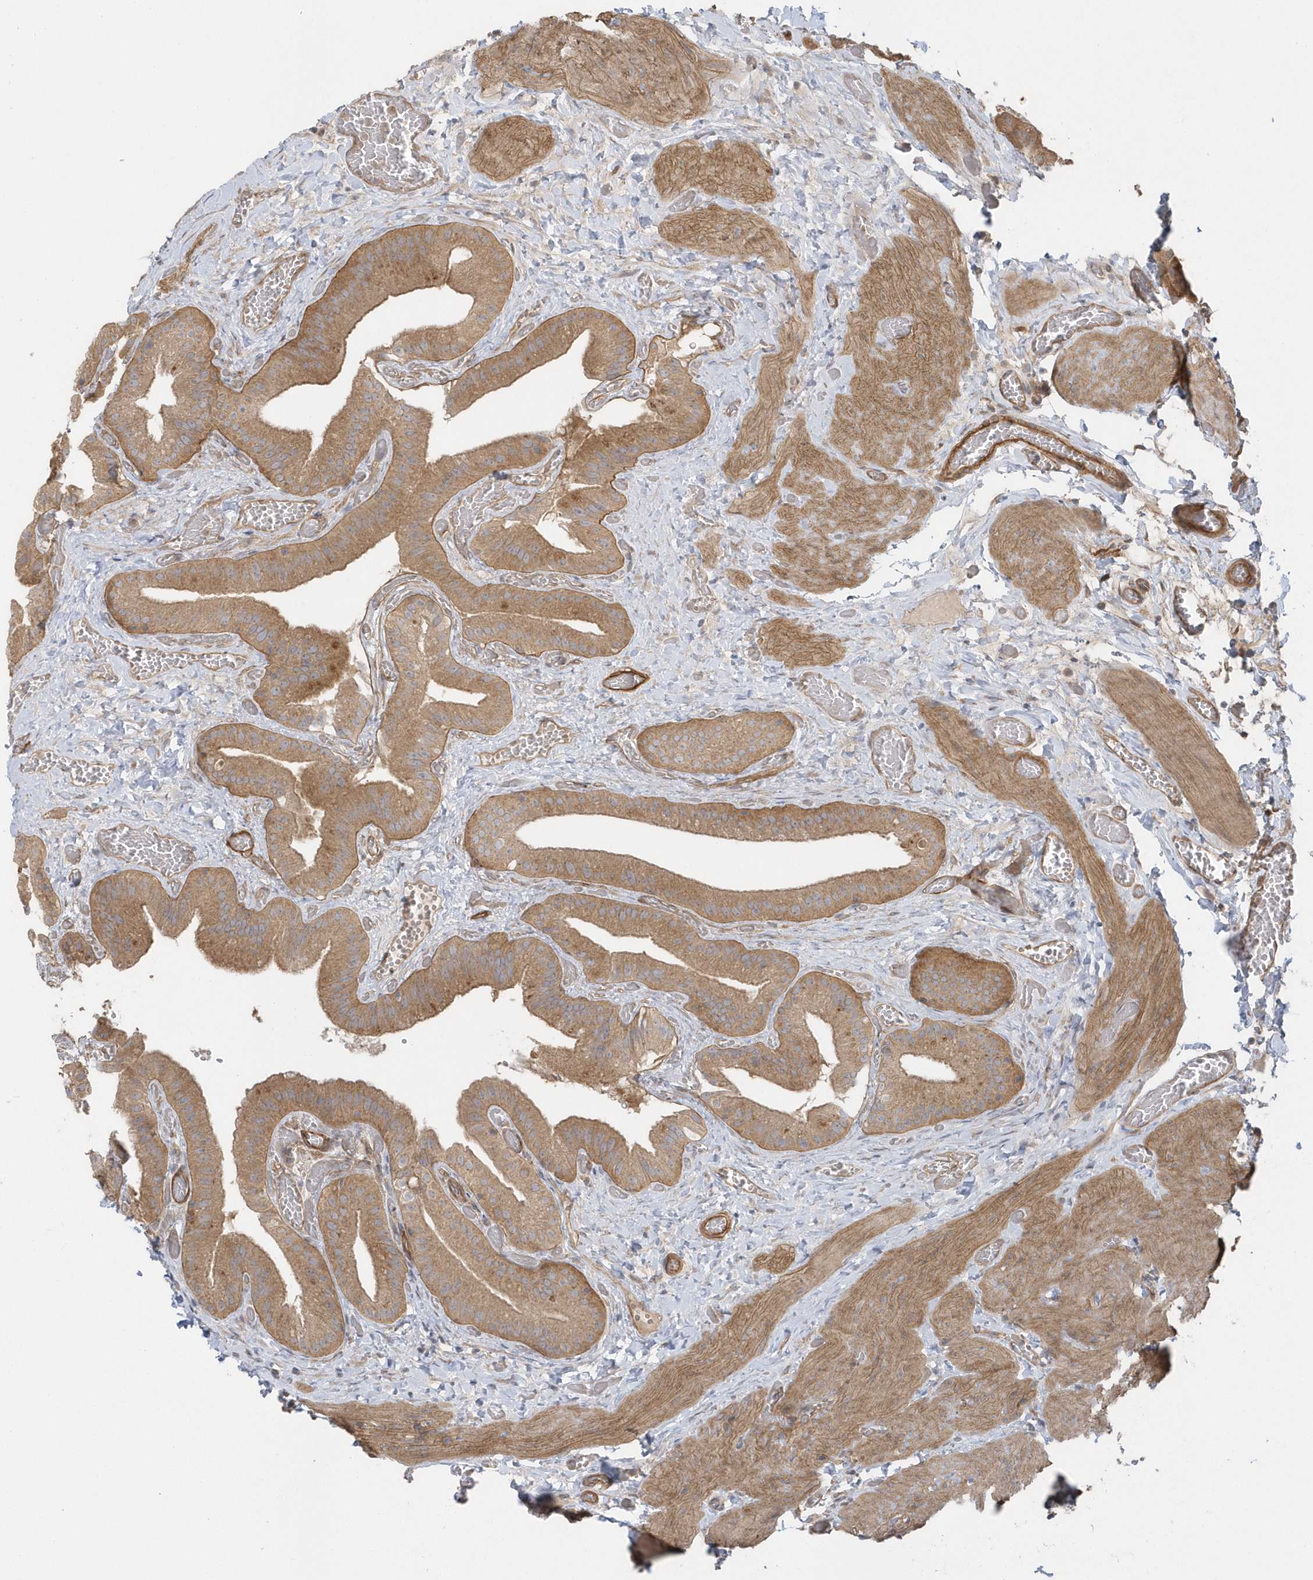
{"staining": {"intensity": "moderate", "quantity": ">75%", "location": "cytoplasmic/membranous"}, "tissue": "gallbladder", "cell_type": "Glandular cells", "image_type": "normal", "snomed": [{"axis": "morphology", "description": "Normal tissue, NOS"}, {"axis": "topography", "description": "Gallbladder"}], "caption": "This is a micrograph of immunohistochemistry (IHC) staining of unremarkable gallbladder, which shows moderate positivity in the cytoplasmic/membranous of glandular cells.", "gene": "ACTR1A", "patient": {"sex": "female", "age": 64}}